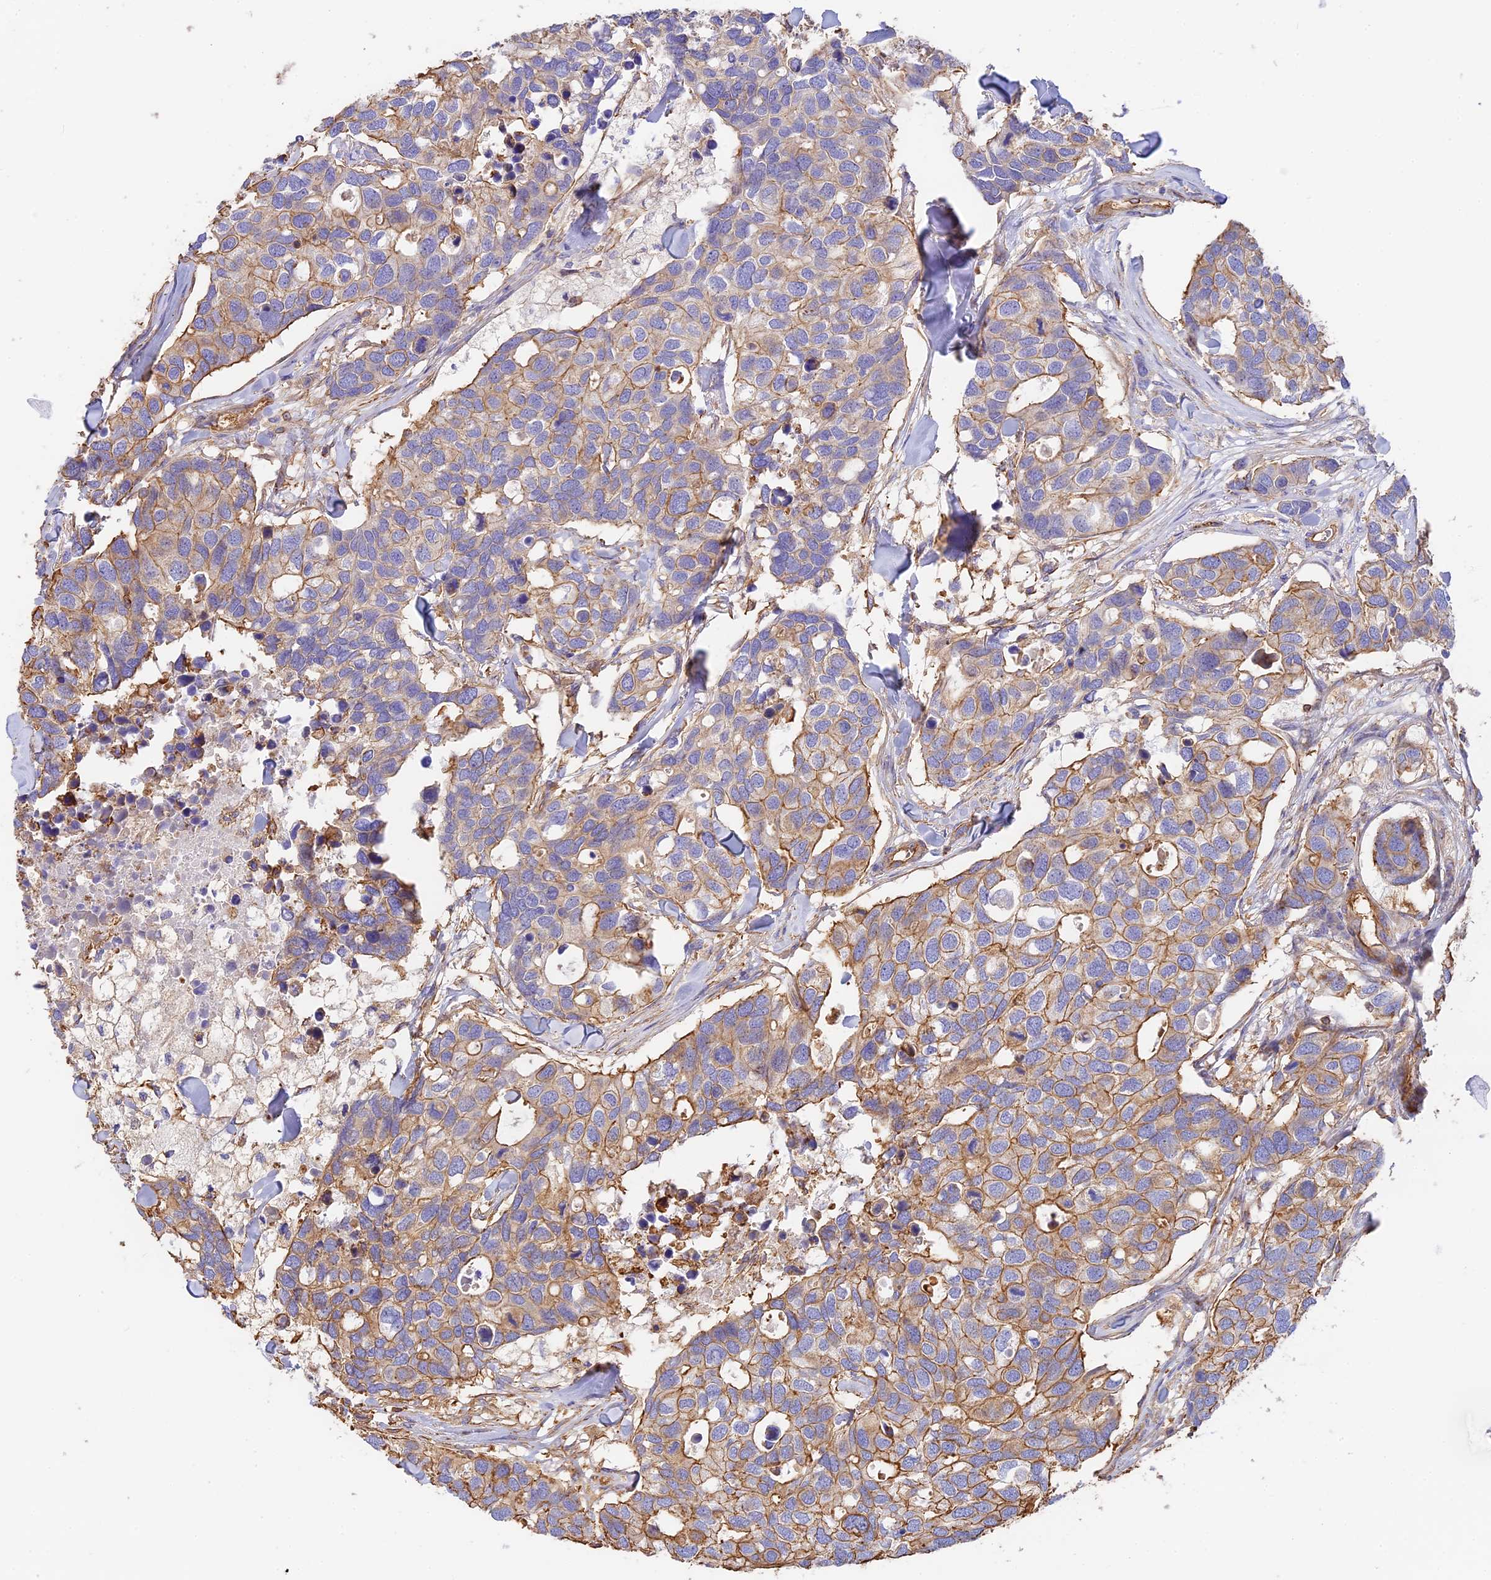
{"staining": {"intensity": "moderate", "quantity": ">75%", "location": "cytoplasmic/membranous"}, "tissue": "breast cancer", "cell_type": "Tumor cells", "image_type": "cancer", "snomed": [{"axis": "morphology", "description": "Duct carcinoma"}, {"axis": "topography", "description": "Breast"}], "caption": "Protein staining of breast cancer (intraductal carcinoma) tissue demonstrates moderate cytoplasmic/membranous staining in approximately >75% of tumor cells. (Stains: DAB (3,3'-diaminobenzidine) in brown, nuclei in blue, Microscopy: brightfield microscopy at high magnification).", "gene": "VPS18", "patient": {"sex": "female", "age": 83}}